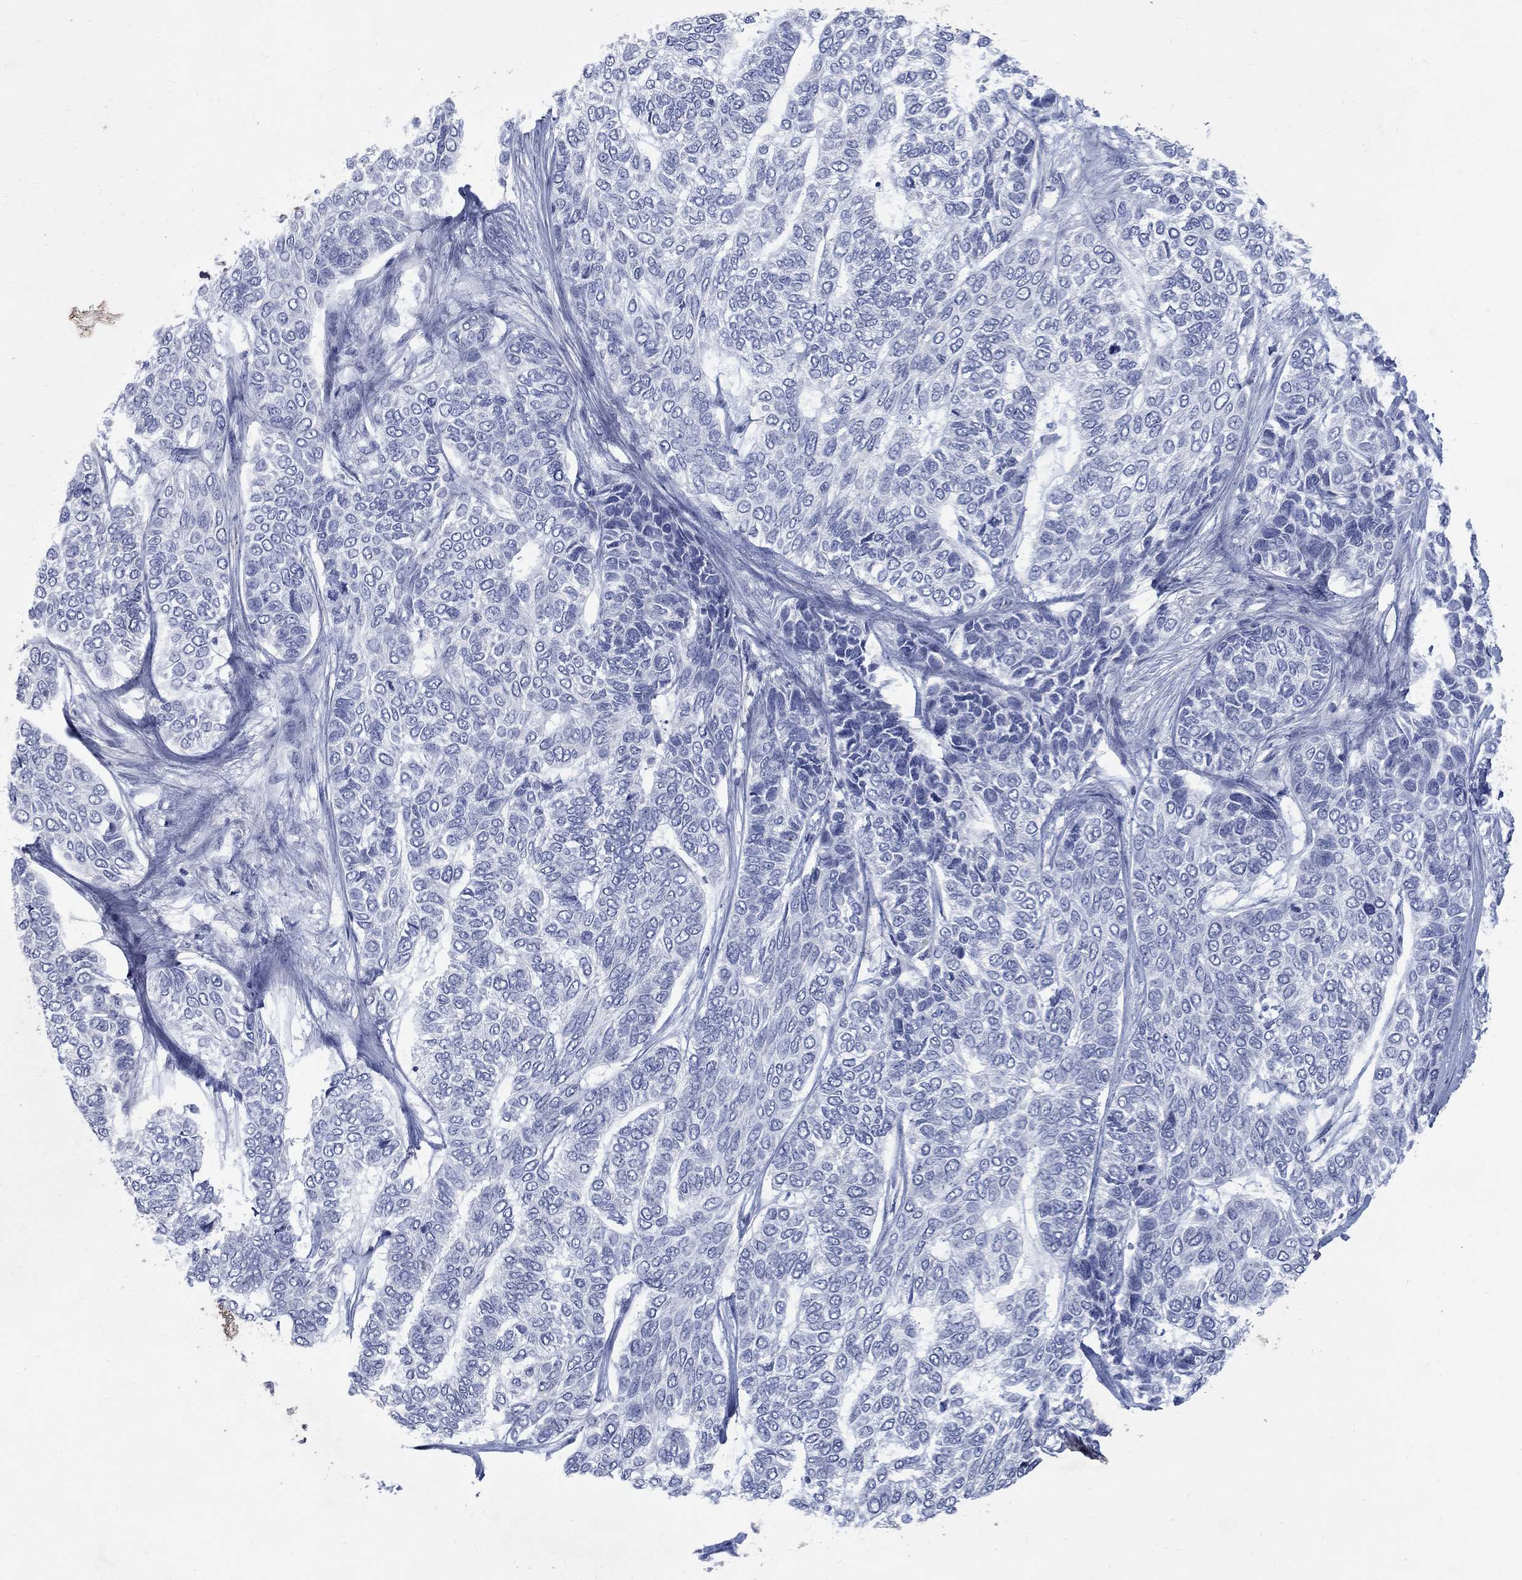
{"staining": {"intensity": "negative", "quantity": "none", "location": "none"}, "tissue": "skin cancer", "cell_type": "Tumor cells", "image_type": "cancer", "snomed": [{"axis": "morphology", "description": "Basal cell carcinoma"}, {"axis": "topography", "description": "Skin"}], "caption": "This is a photomicrograph of IHC staining of basal cell carcinoma (skin), which shows no staining in tumor cells.", "gene": "RFTN2", "patient": {"sex": "female", "age": 65}}